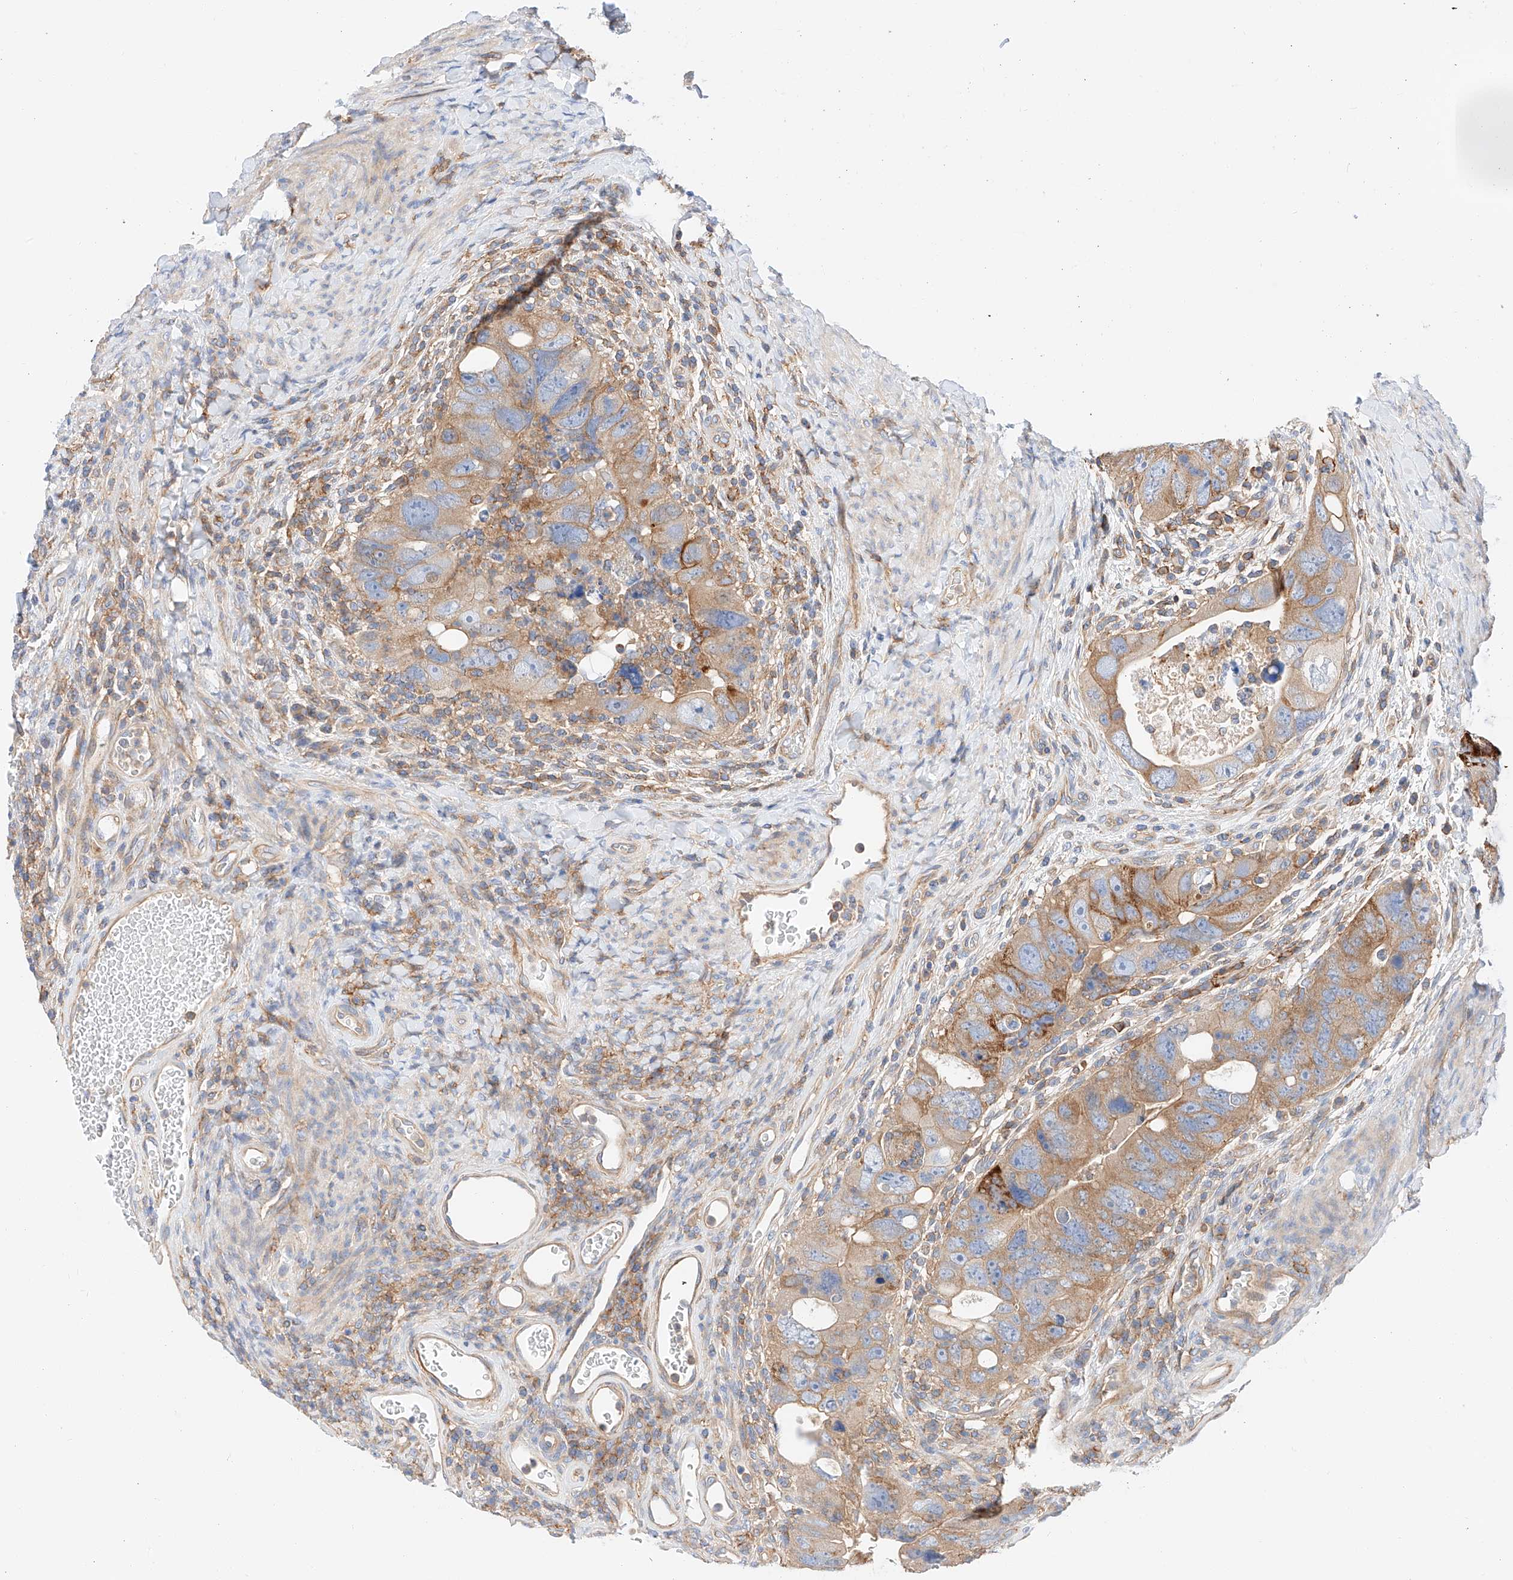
{"staining": {"intensity": "strong", "quantity": "25%-75%", "location": "cytoplasmic/membranous"}, "tissue": "colorectal cancer", "cell_type": "Tumor cells", "image_type": "cancer", "snomed": [{"axis": "morphology", "description": "Adenocarcinoma, NOS"}, {"axis": "topography", "description": "Rectum"}], "caption": "The micrograph reveals staining of adenocarcinoma (colorectal), revealing strong cytoplasmic/membranous protein staining (brown color) within tumor cells.", "gene": "HAUS4", "patient": {"sex": "male", "age": 59}}